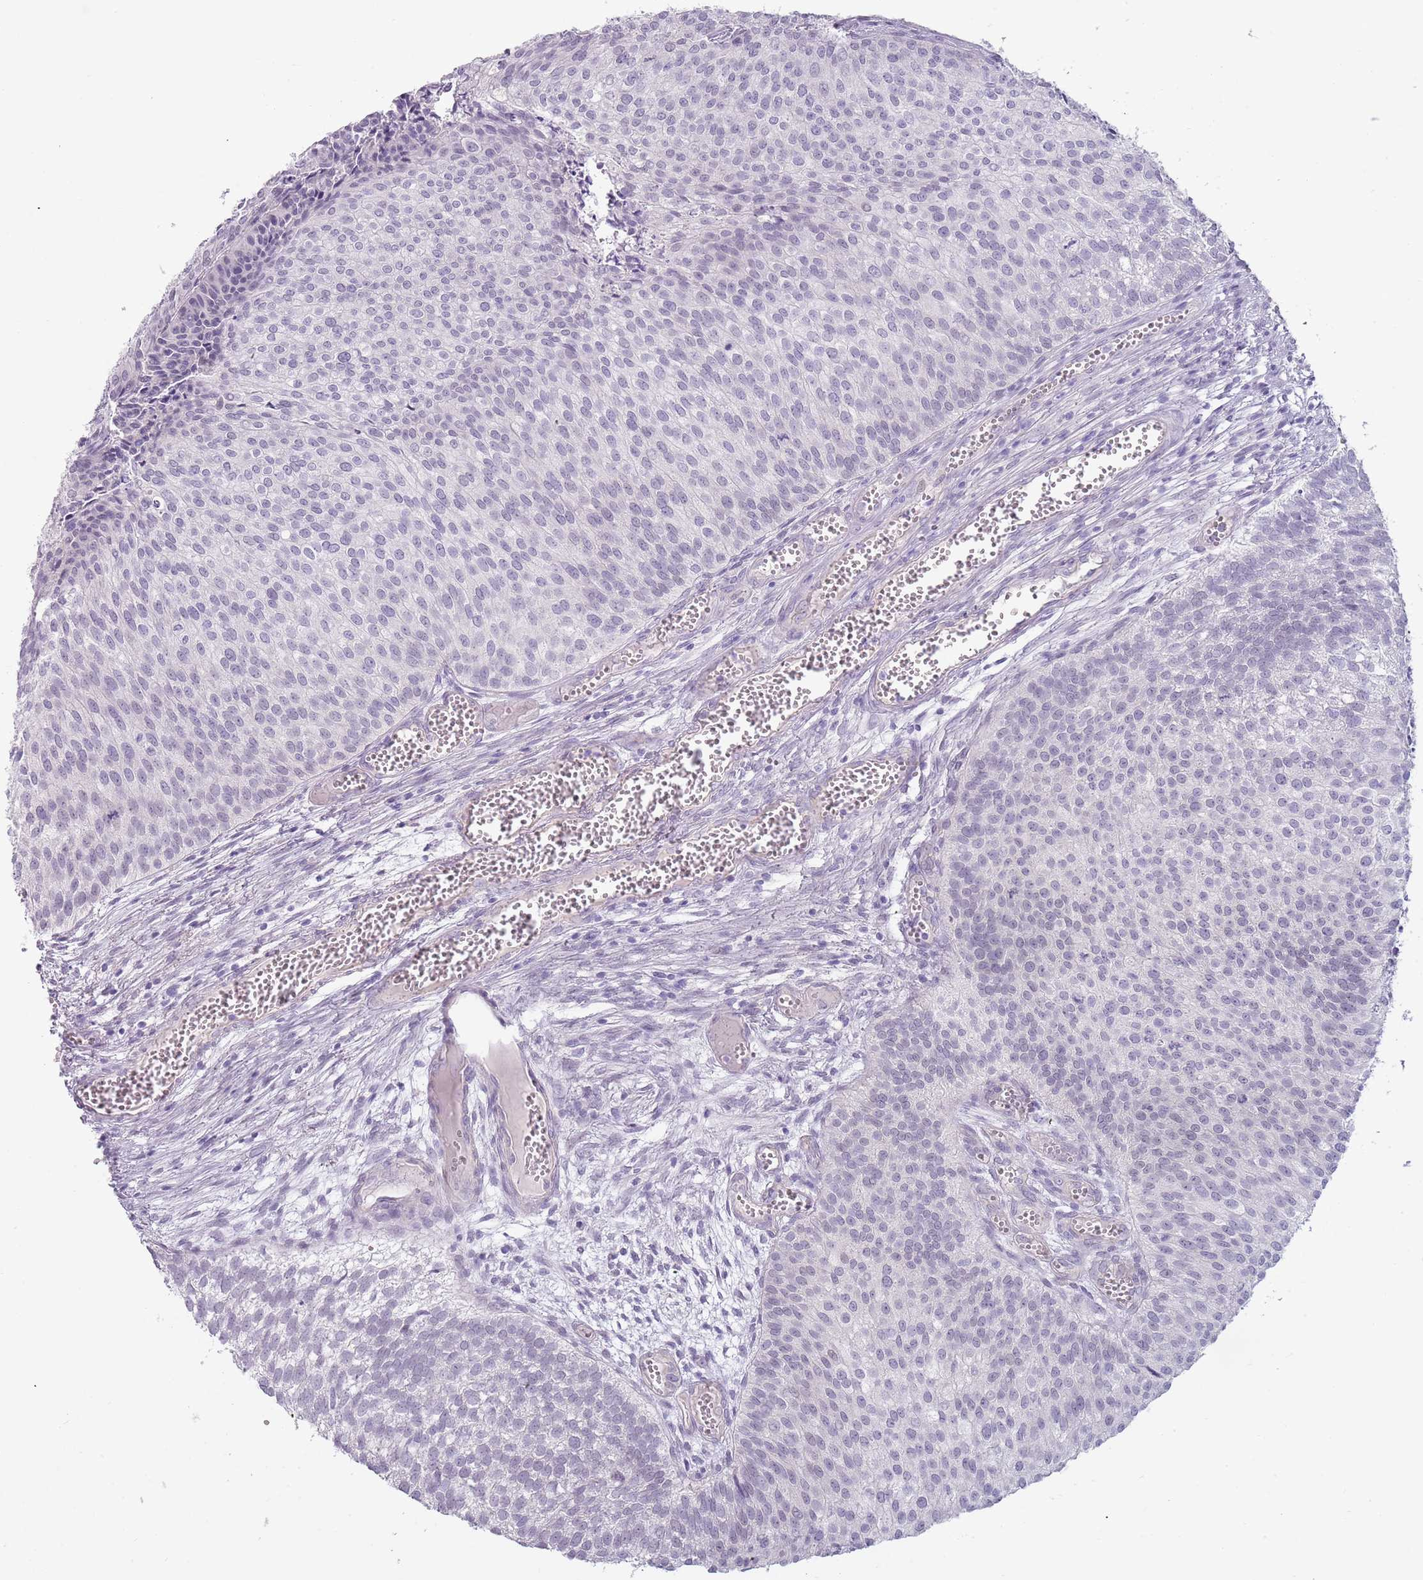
{"staining": {"intensity": "negative", "quantity": "none", "location": "none"}, "tissue": "urothelial cancer", "cell_type": "Tumor cells", "image_type": "cancer", "snomed": [{"axis": "morphology", "description": "Urothelial carcinoma, Low grade"}, {"axis": "topography", "description": "Urinary bladder"}], "caption": "There is no significant expression in tumor cells of urothelial carcinoma (low-grade).", "gene": "RFX2", "patient": {"sex": "male", "age": 84}}